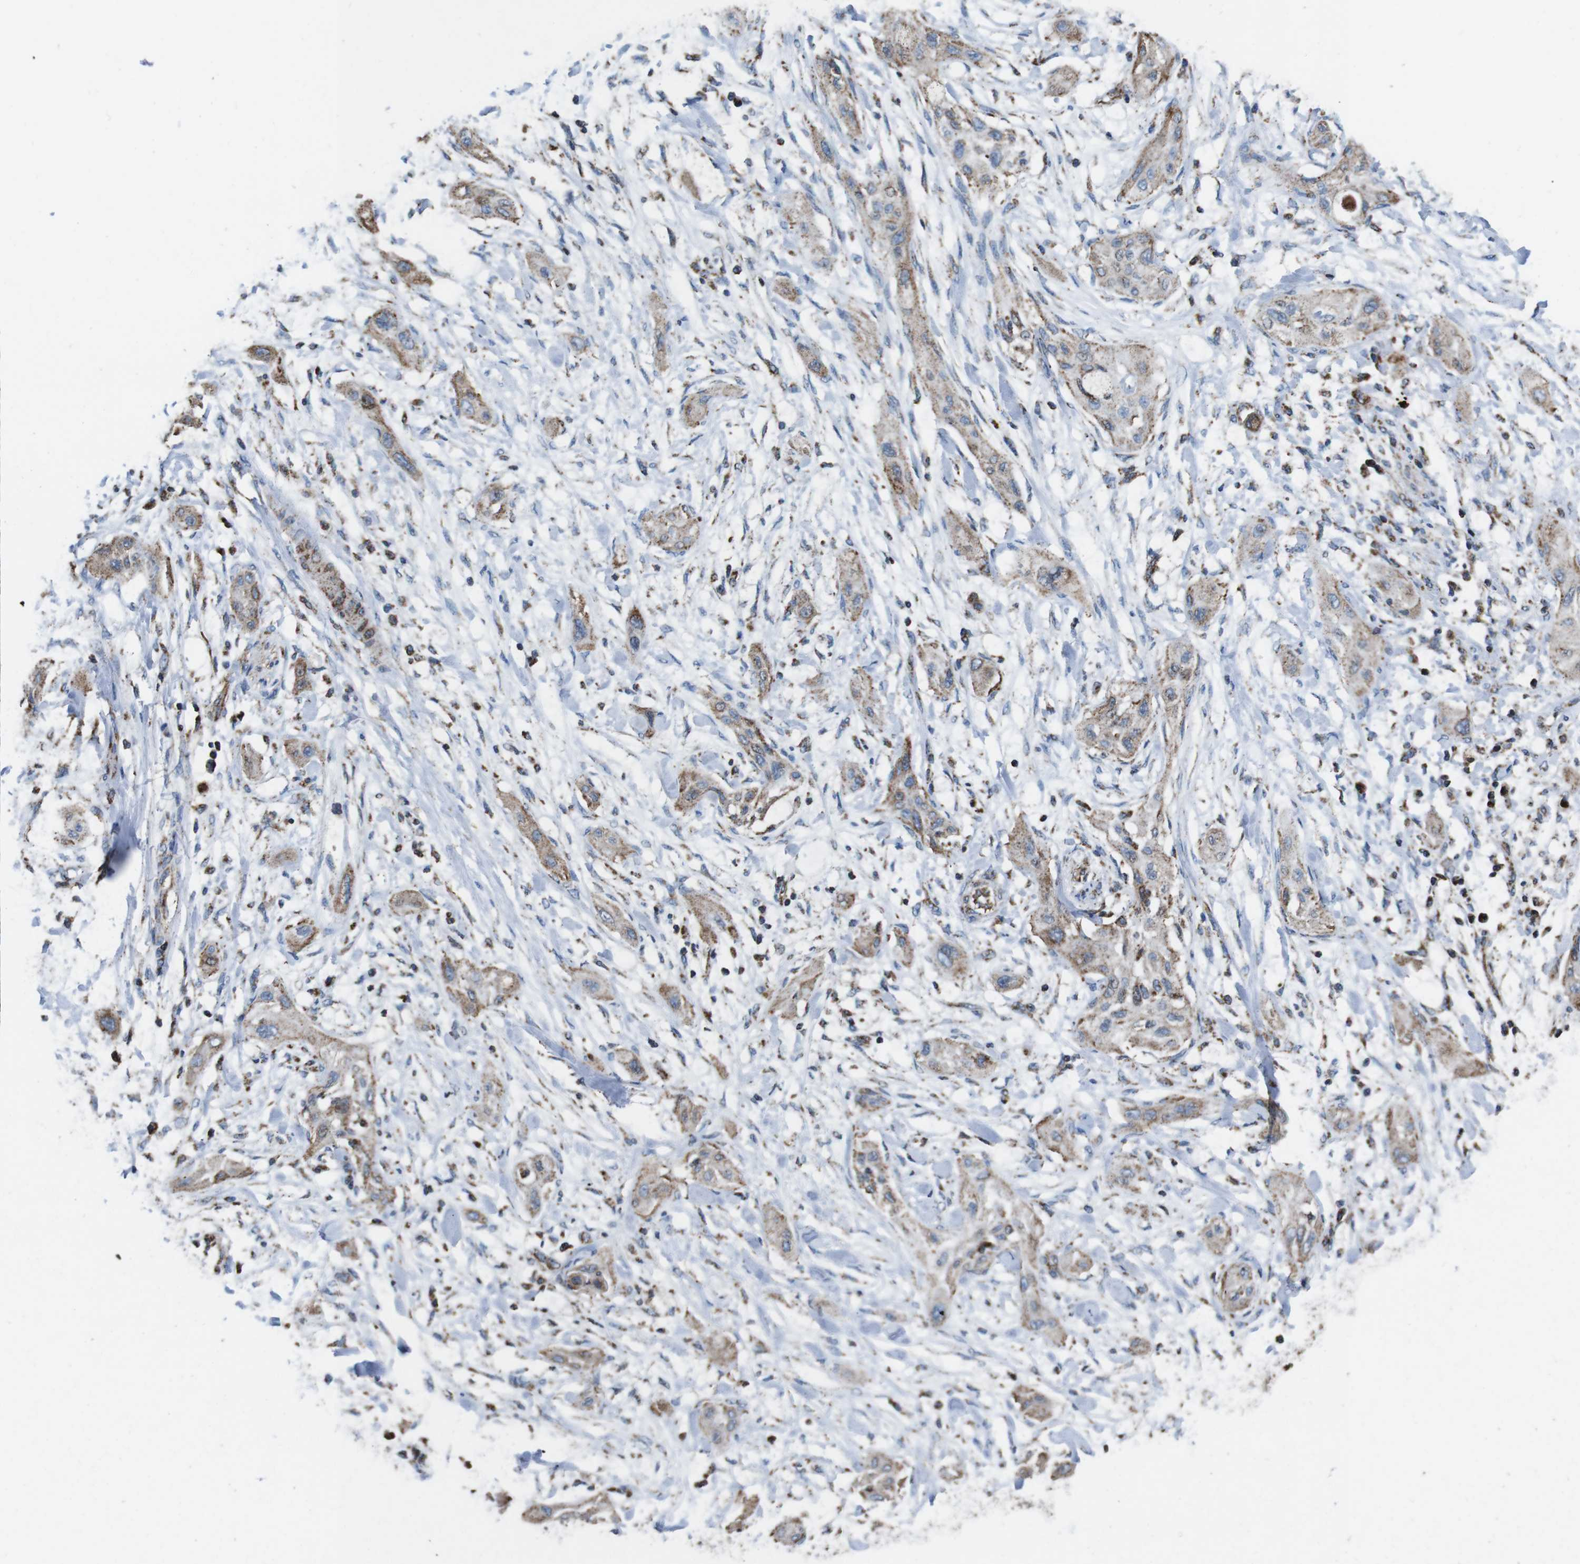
{"staining": {"intensity": "weak", "quantity": ">75%", "location": "cytoplasmic/membranous"}, "tissue": "lung cancer", "cell_type": "Tumor cells", "image_type": "cancer", "snomed": [{"axis": "morphology", "description": "Squamous cell carcinoma, NOS"}, {"axis": "topography", "description": "Lung"}], "caption": "Immunohistochemical staining of lung cancer (squamous cell carcinoma) demonstrates low levels of weak cytoplasmic/membranous protein staining in approximately >75% of tumor cells.", "gene": "HK1", "patient": {"sex": "female", "age": 47}}